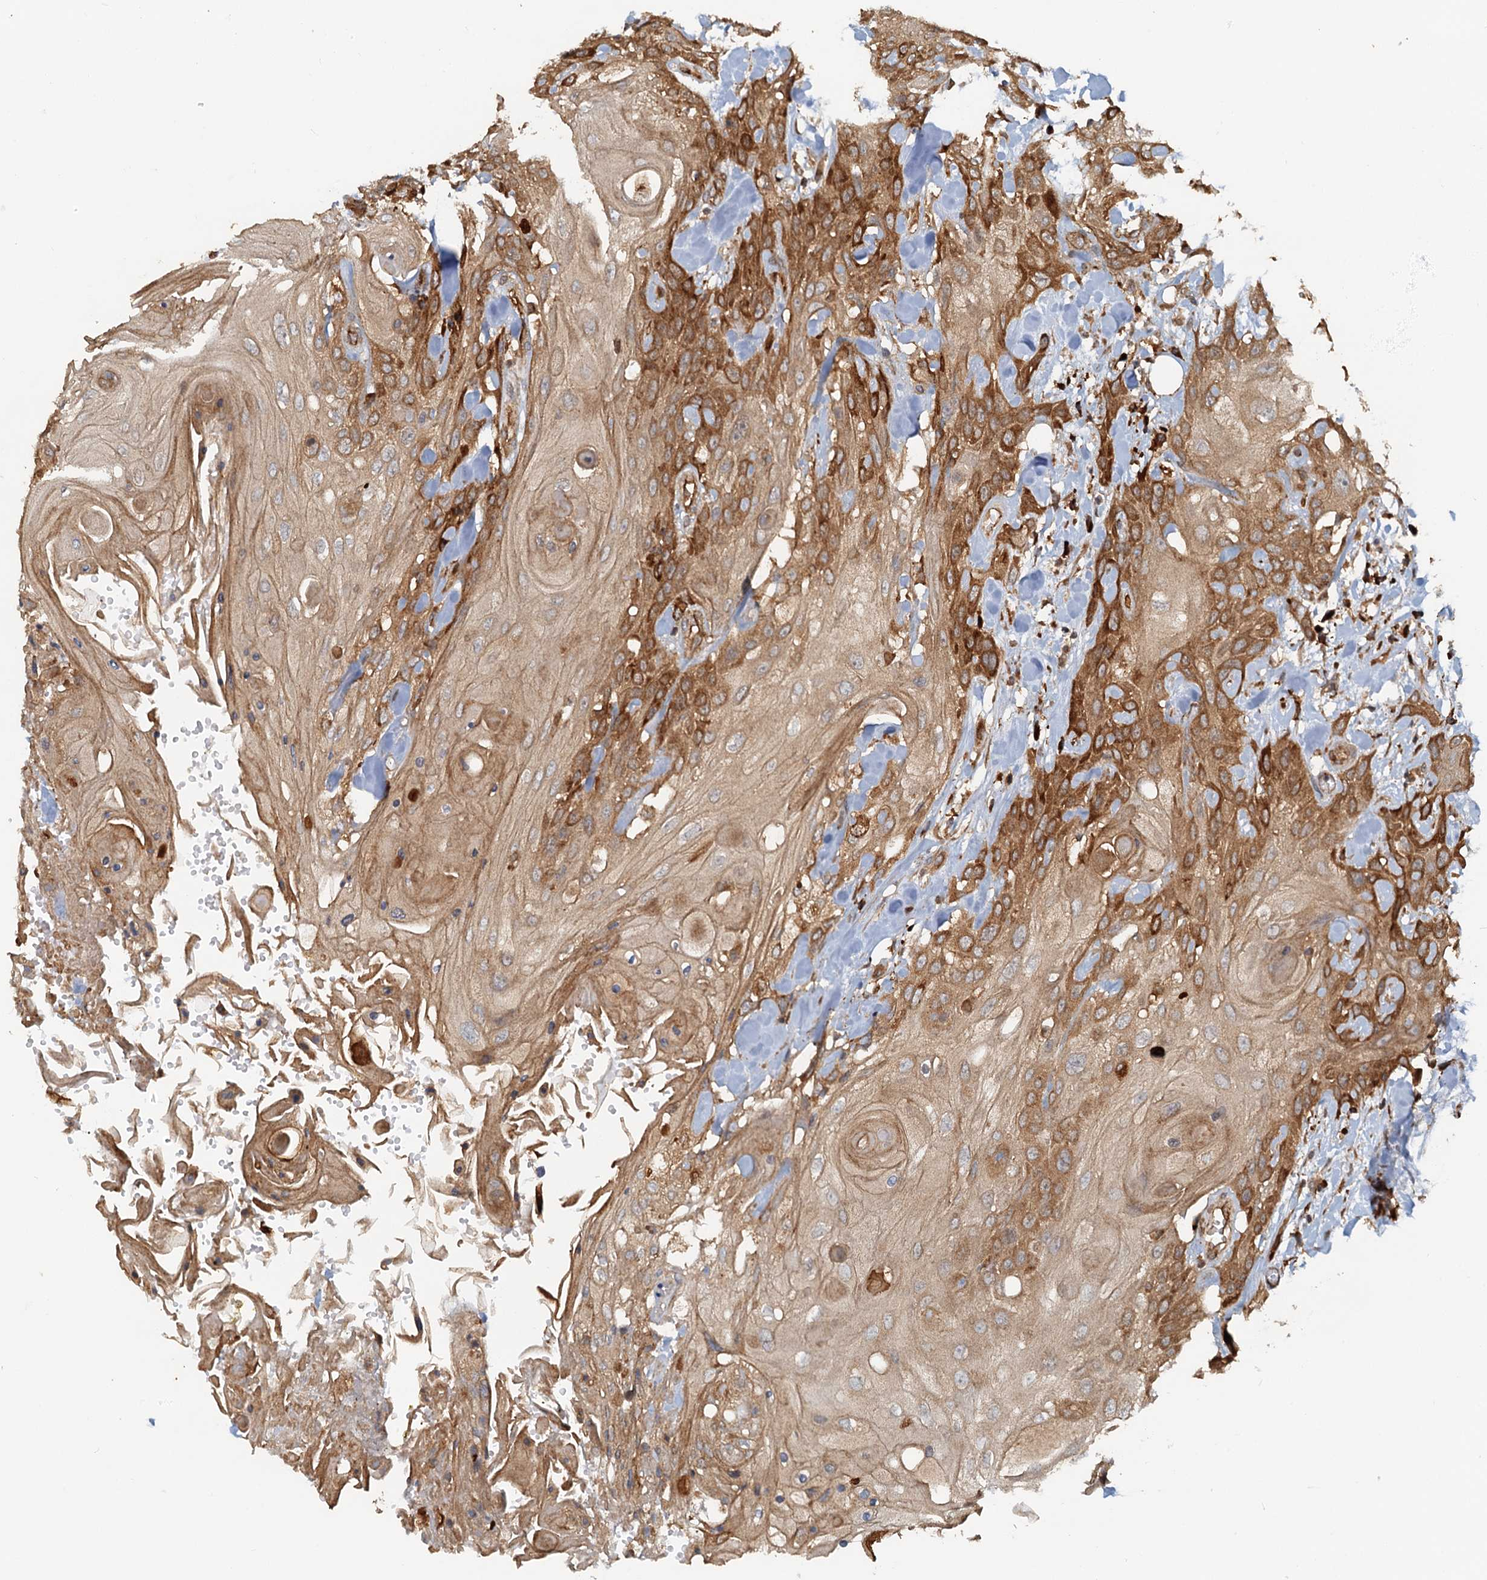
{"staining": {"intensity": "moderate", "quantity": ">75%", "location": "cytoplasmic/membranous"}, "tissue": "head and neck cancer", "cell_type": "Tumor cells", "image_type": "cancer", "snomed": [{"axis": "morphology", "description": "Squamous cell carcinoma, NOS"}, {"axis": "topography", "description": "Head-Neck"}], "caption": "Protein expression analysis of head and neck cancer exhibits moderate cytoplasmic/membranous positivity in about >75% of tumor cells.", "gene": "NIPAL3", "patient": {"sex": "female", "age": 43}}